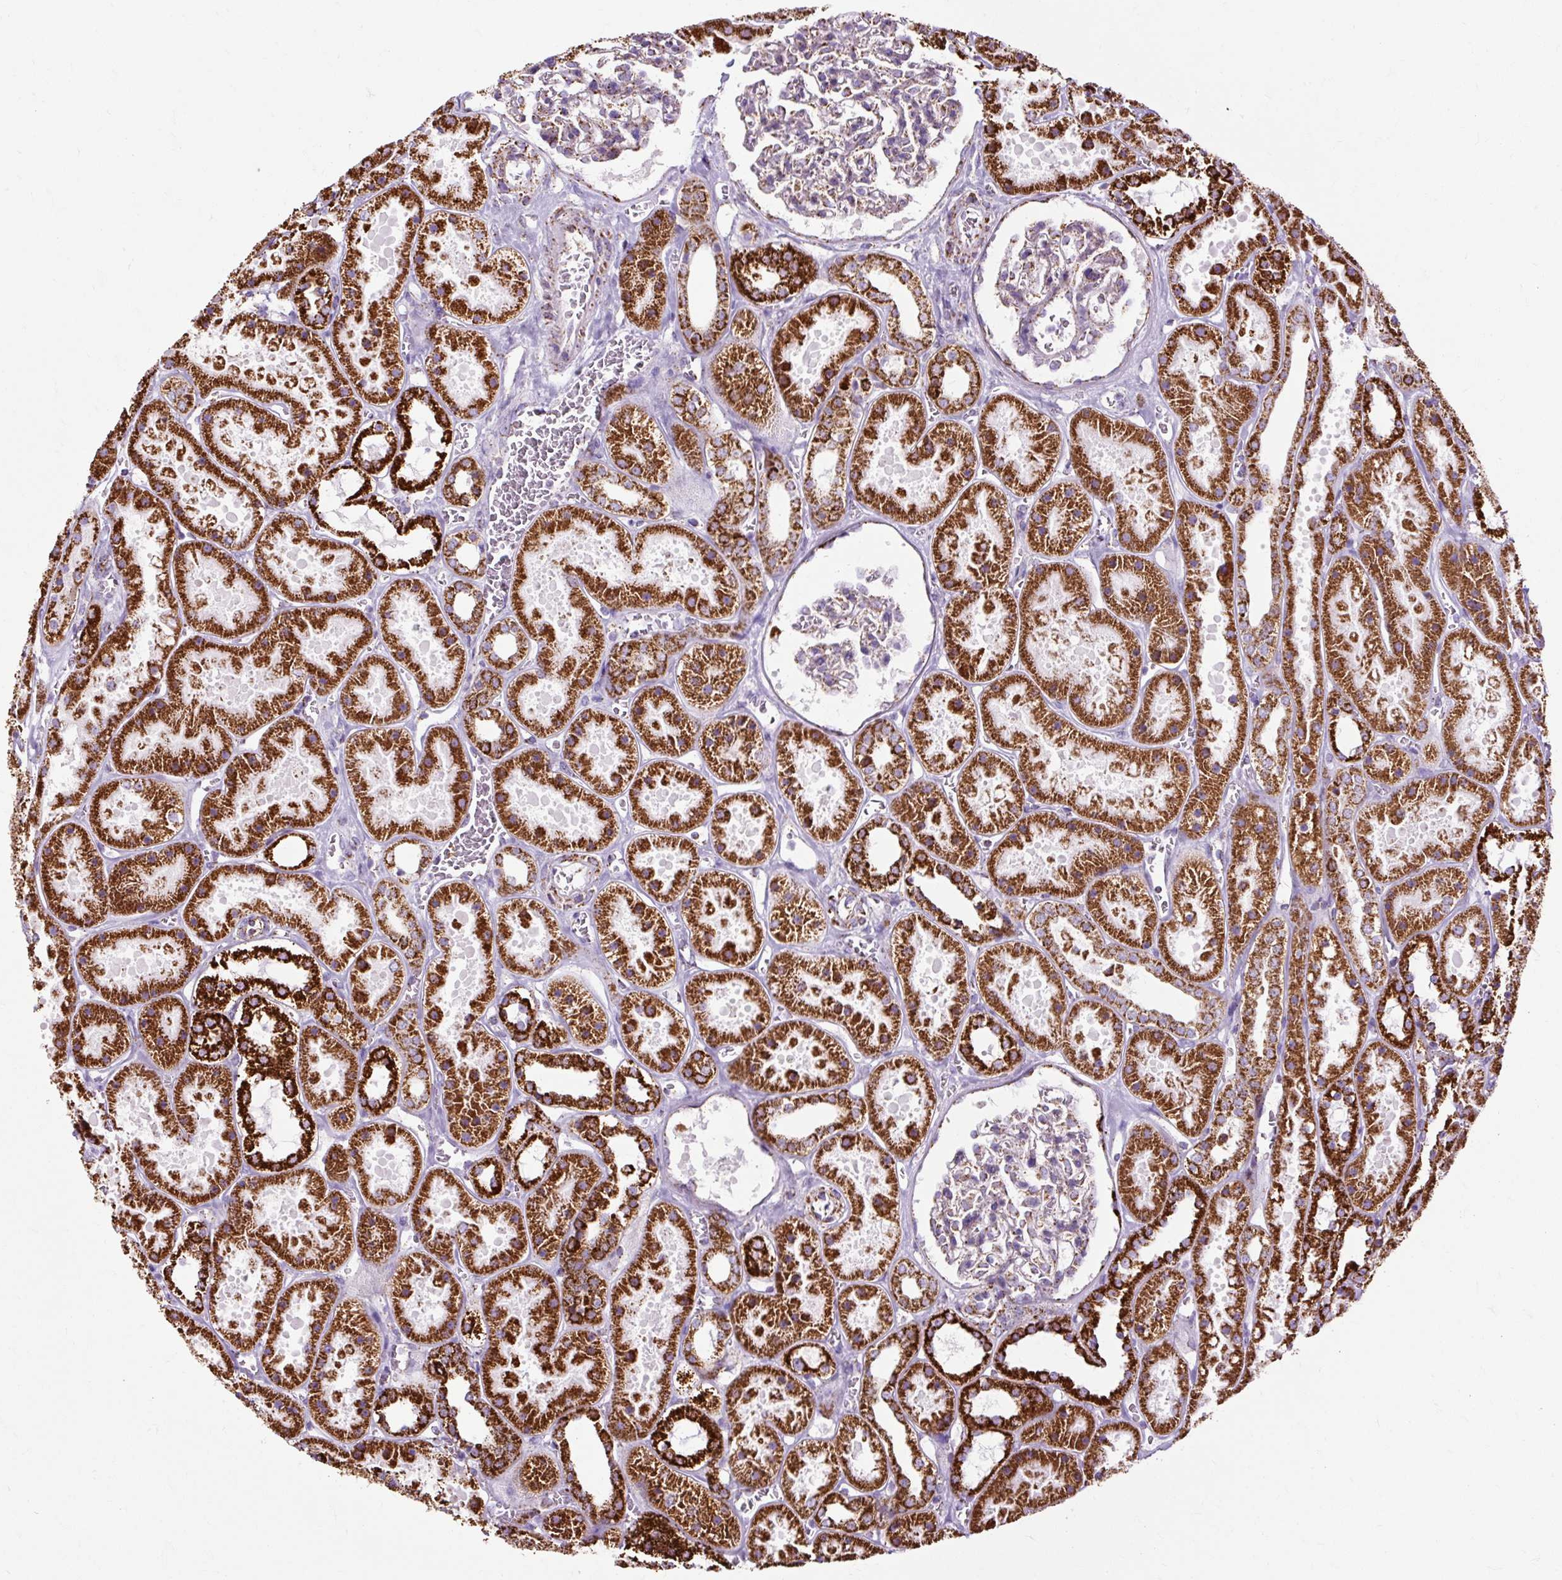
{"staining": {"intensity": "moderate", "quantity": "<25%", "location": "cytoplasmic/membranous"}, "tissue": "kidney", "cell_type": "Cells in glomeruli", "image_type": "normal", "snomed": [{"axis": "morphology", "description": "Normal tissue, NOS"}, {"axis": "topography", "description": "Kidney"}], "caption": "Immunohistochemistry (DAB) staining of benign kidney displays moderate cytoplasmic/membranous protein positivity in about <25% of cells in glomeruli. Nuclei are stained in blue.", "gene": "DLAT", "patient": {"sex": "female", "age": 41}}